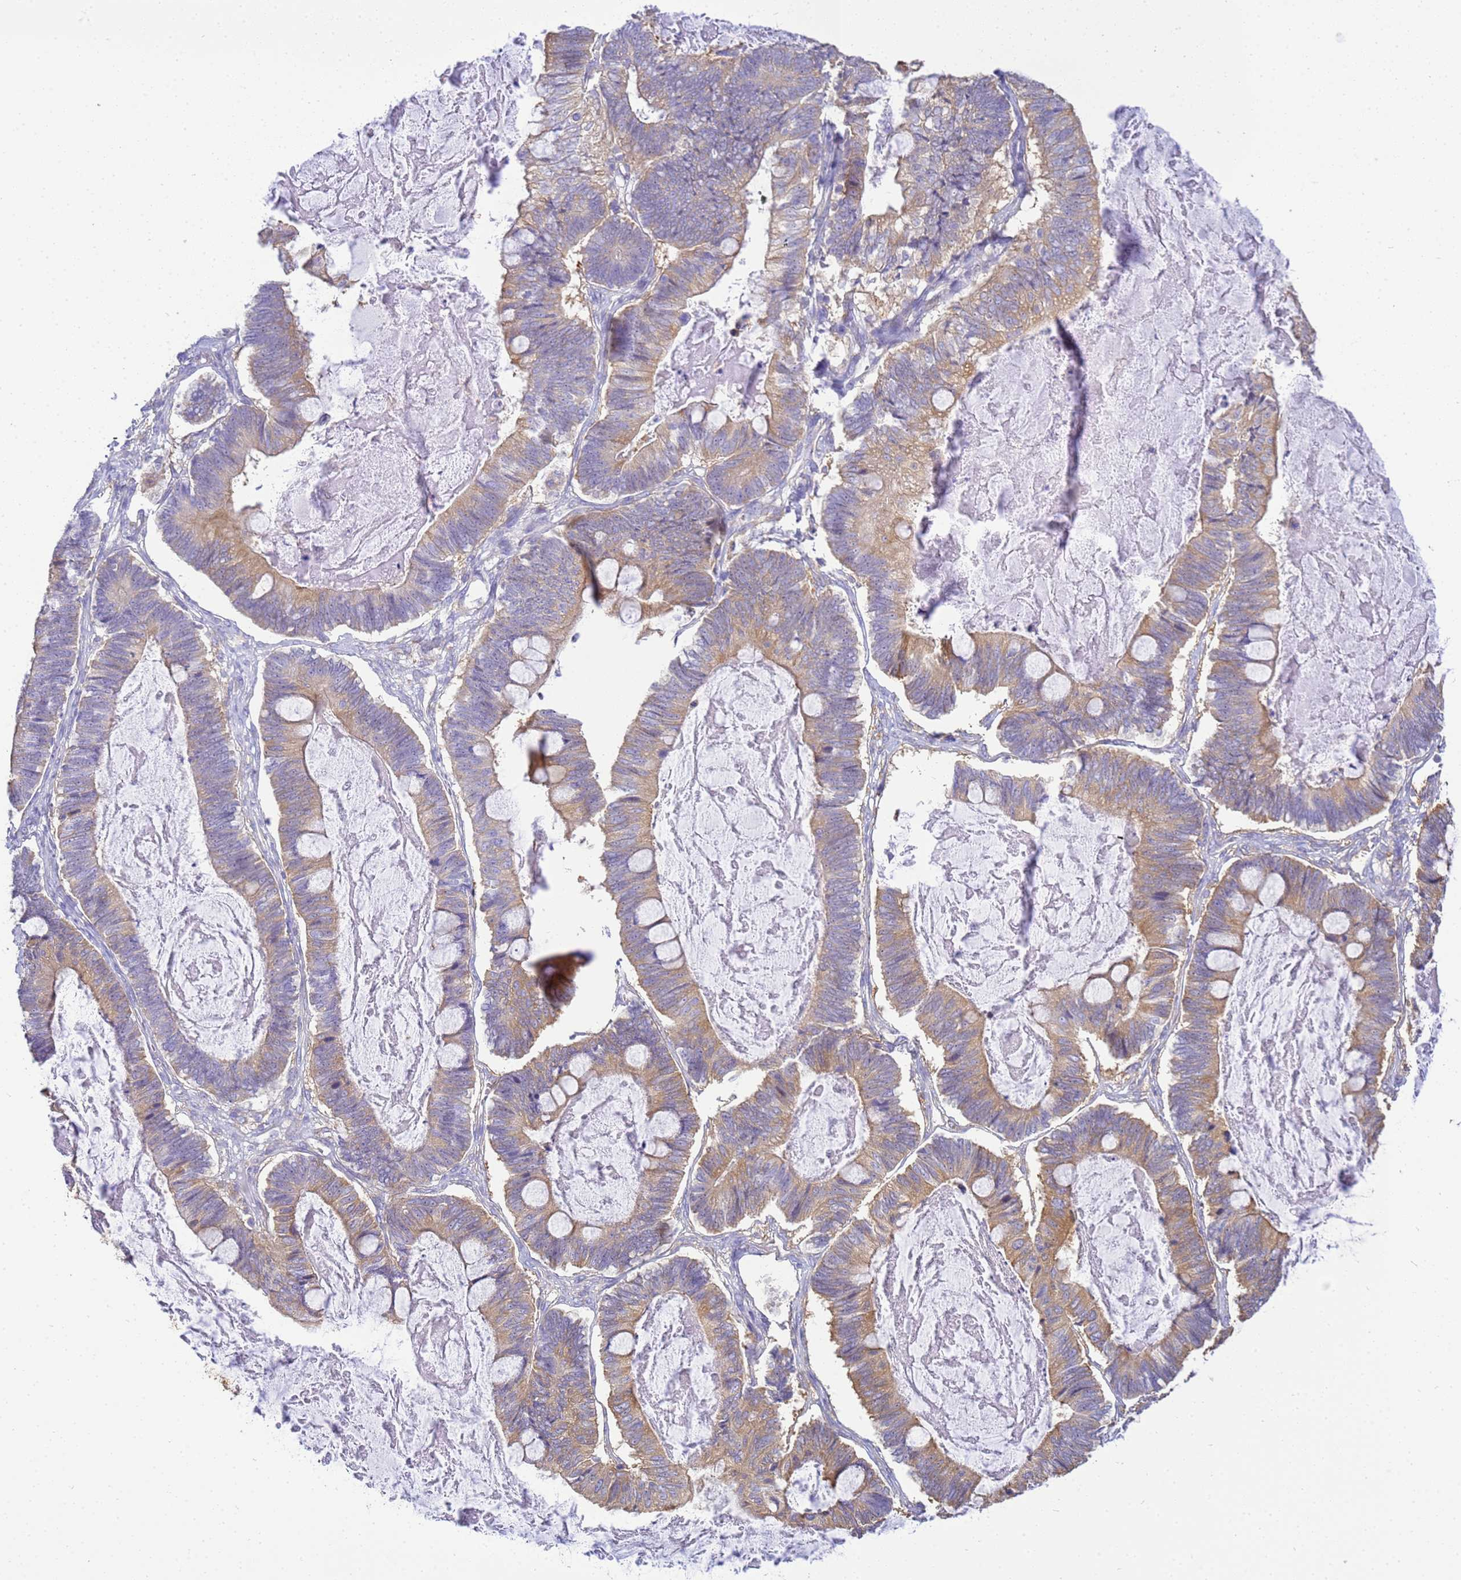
{"staining": {"intensity": "moderate", "quantity": ">75%", "location": "cytoplasmic/membranous"}, "tissue": "ovarian cancer", "cell_type": "Tumor cells", "image_type": "cancer", "snomed": [{"axis": "morphology", "description": "Cystadenocarcinoma, mucinous, NOS"}, {"axis": "topography", "description": "Ovary"}], "caption": "Ovarian mucinous cystadenocarcinoma tissue exhibits moderate cytoplasmic/membranous expression in approximately >75% of tumor cells The protein is shown in brown color, while the nuclei are stained blue.", "gene": "NARS1", "patient": {"sex": "female", "age": 61}}